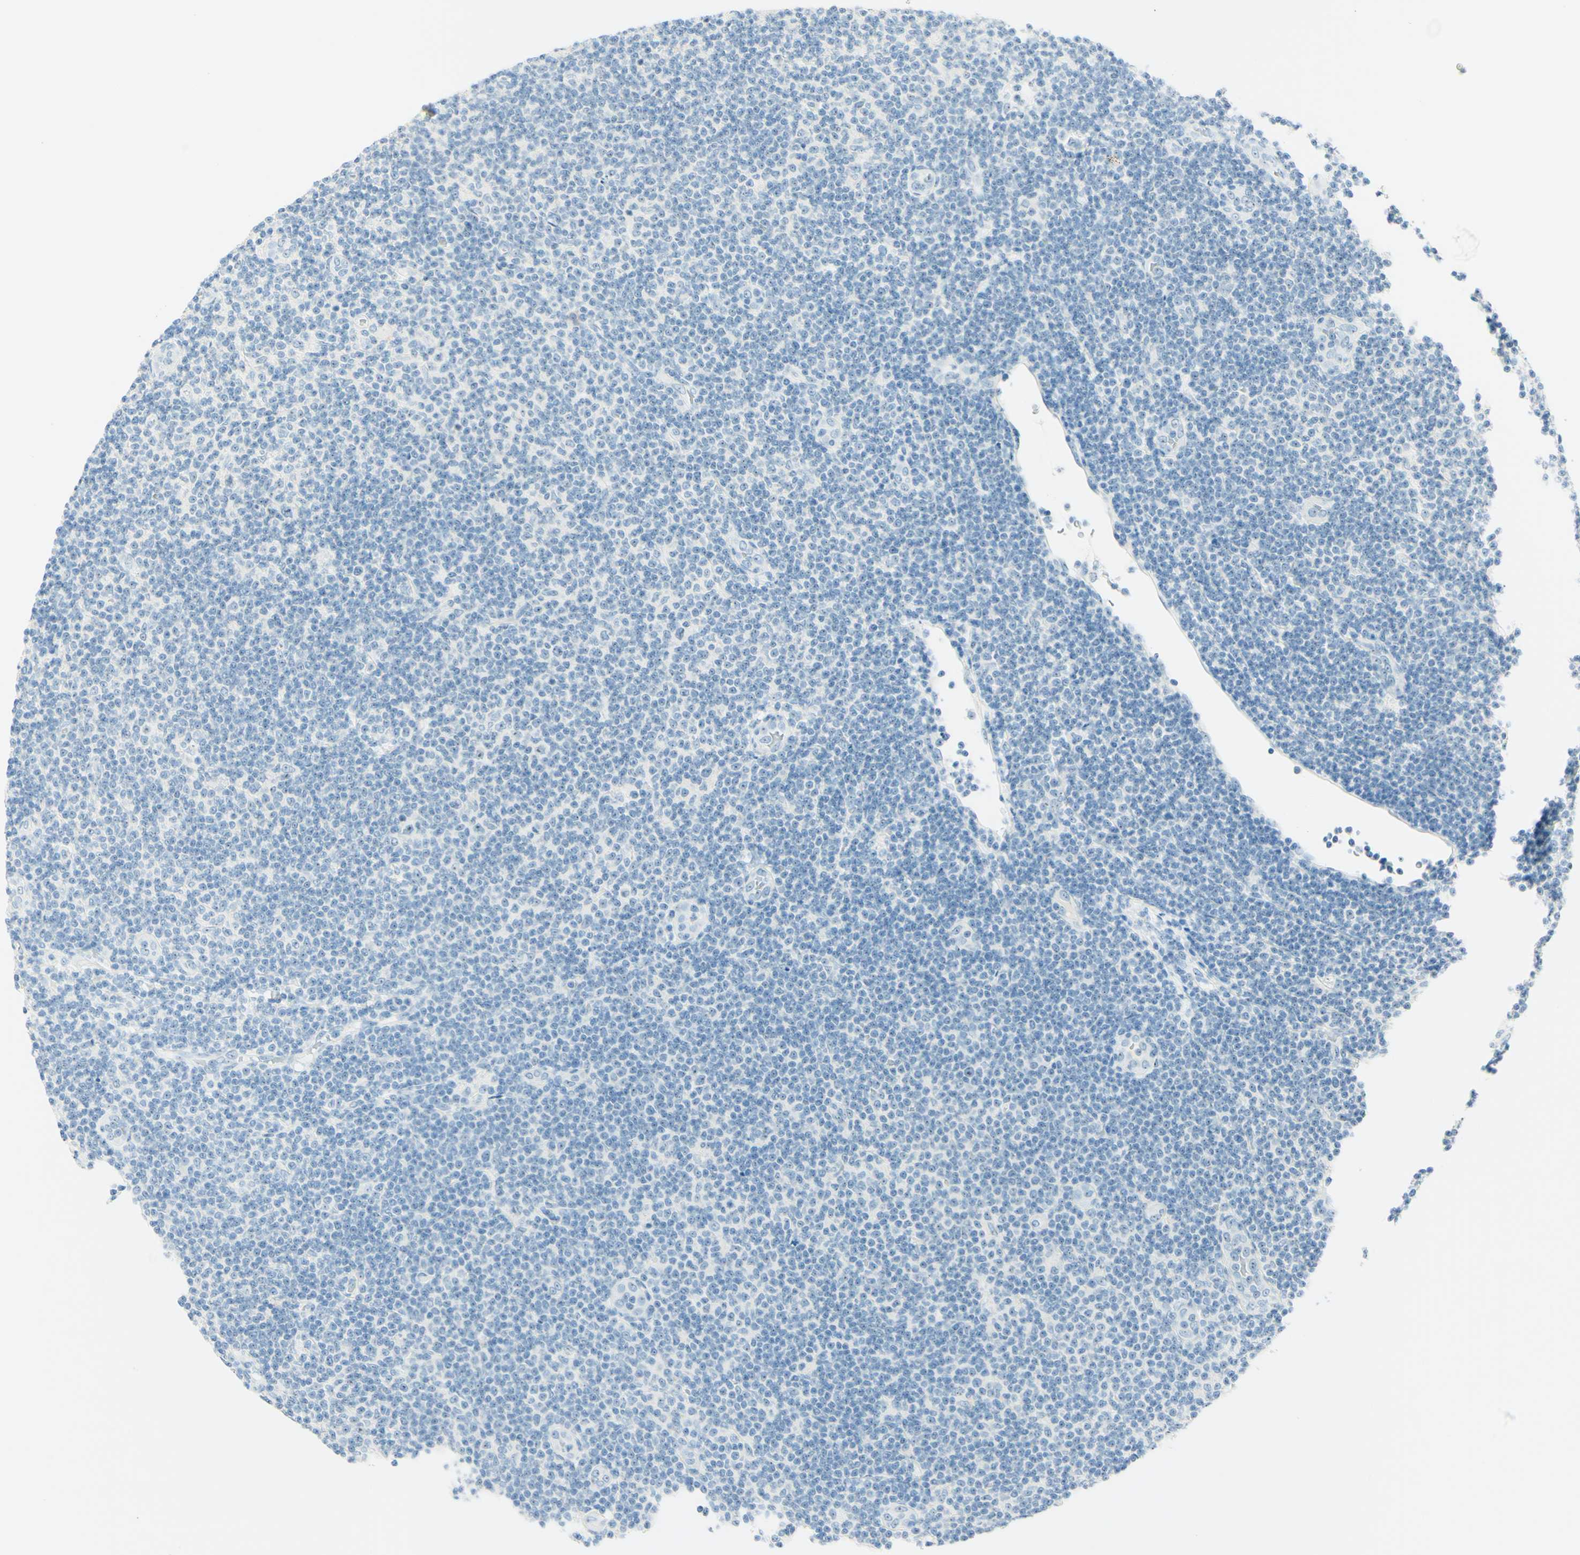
{"staining": {"intensity": "negative", "quantity": "none", "location": "none"}, "tissue": "lymphoma", "cell_type": "Tumor cells", "image_type": "cancer", "snomed": [{"axis": "morphology", "description": "Malignant lymphoma, non-Hodgkin's type, Low grade"}, {"axis": "topography", "description": "Lymph node"}], "caption": "Lymphoma was stained to show a protein in brown. There is no significant staining in tumor cells.", "gene": "FMR1NB", "patient": {"sex": "male", "age": 83}}